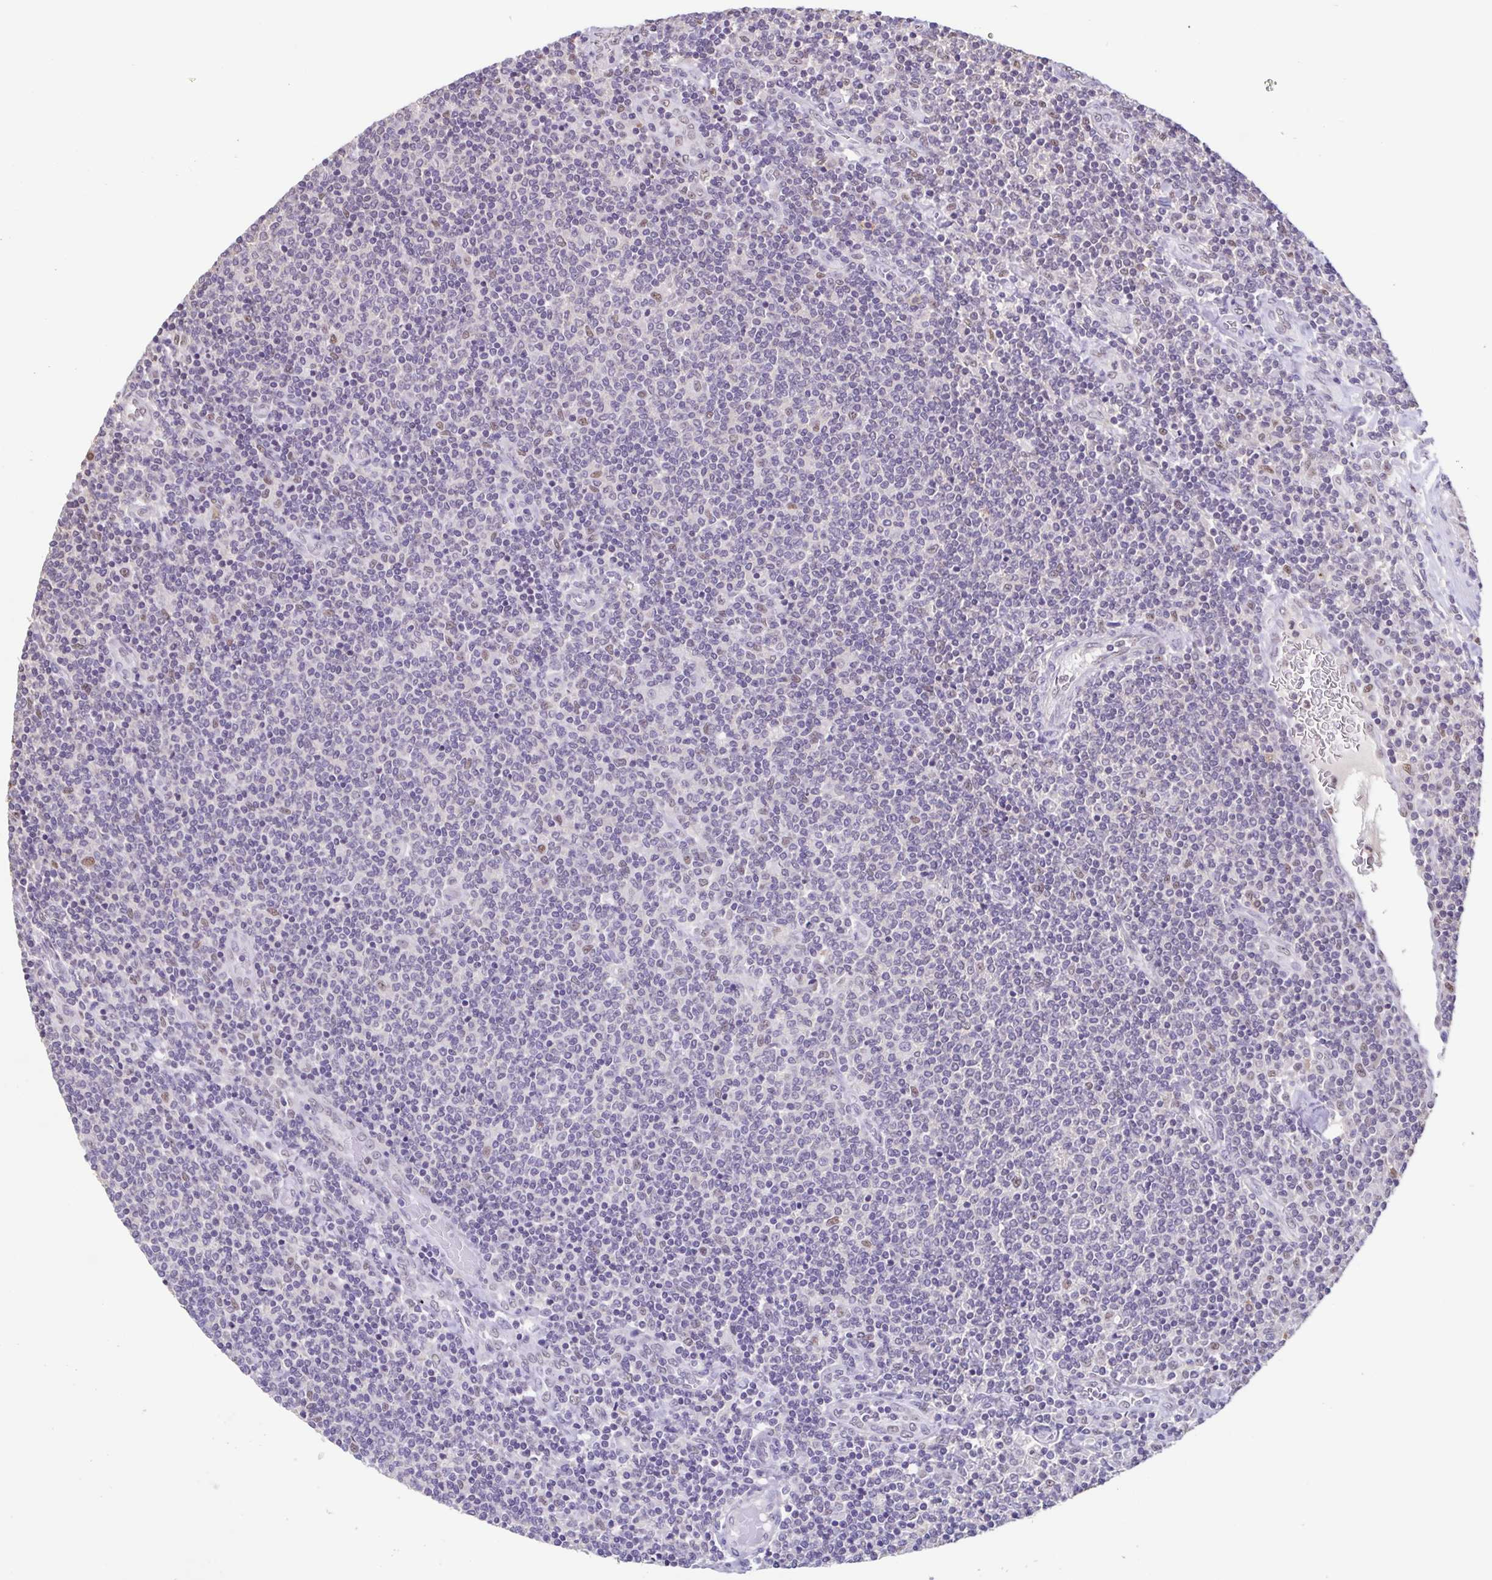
{"staining": {"intensity": "negative", "quantity": "none", "location": "none"}, "tissue": "lymphoma", "cell_type": "Tumor cells", "image_type": "cancer", "snomed": [{"axis": "morphology", "description": "Malignant lymphoma, non-Hodgkin's type, Low grade"}, {"axis": "topography", "description": "Lymph node"}], "caption": "Lymphoma stained for a protein using IHC displays no staining tumor cells.", "gene": "ACTRT3", "patient": {"sex": "male", "age": 52}}